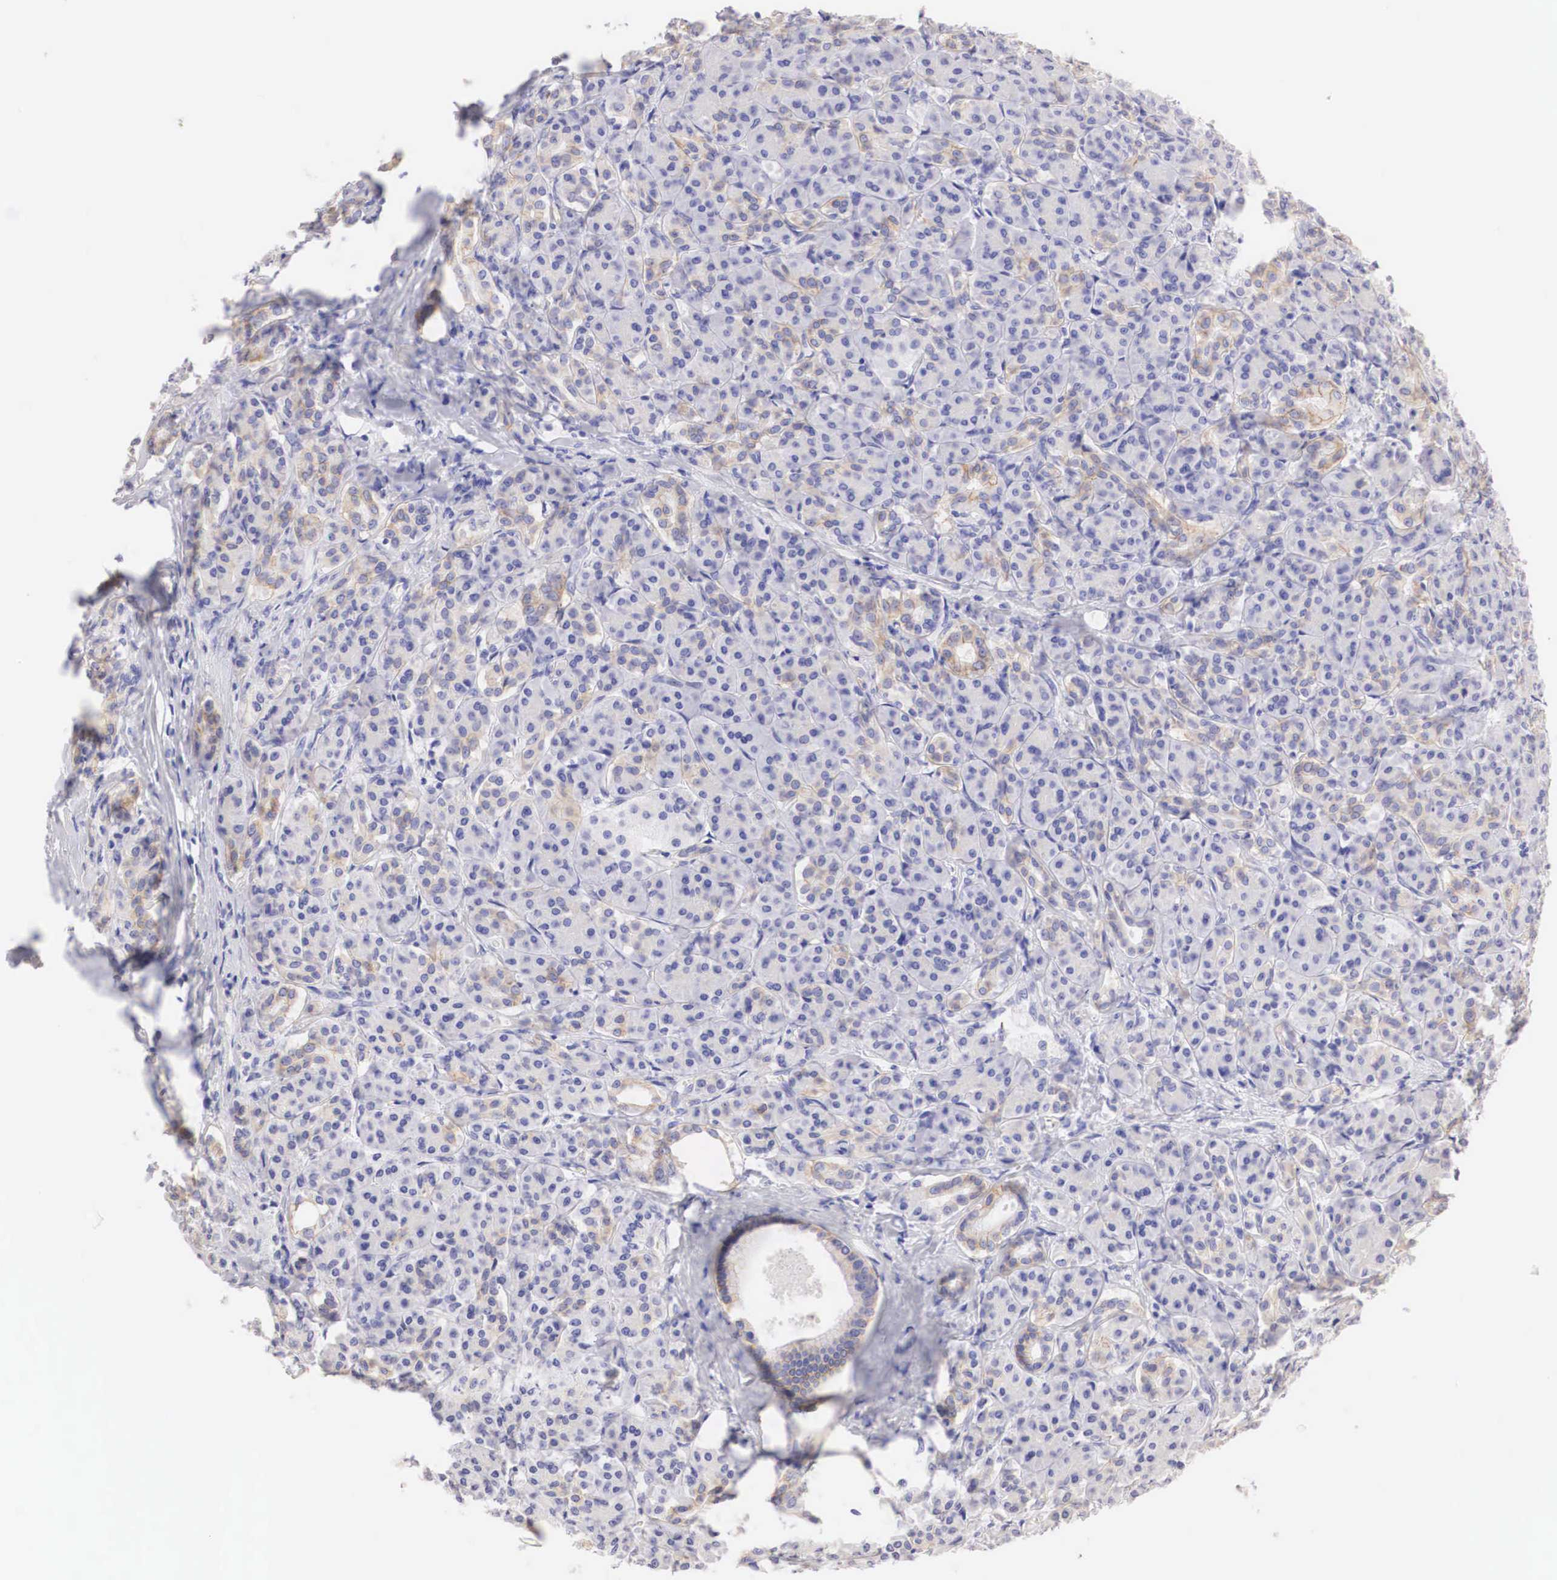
{"staining": {"intensity": "weak", "quantity": "<25%", "location": "cytoplasmic/membranous"}, "tissue": "pancreas", "cell_type": "Exocrine glandular cells", "image_type": "normal", "snomed": [{"axis": "morphology", "description": "Normal tissue, NOS"}, {"axis": "topography", "description": "Lymph node"}, {"axis": "topography", "description": "Pancreas"}], "caption": "Immunohistochemical staining of benign pancreas reveals no significant positivity in exocrine glandular cells. The staining is performed using DAB brown chromogen with nuclei counter-stained in using hematoxylin.", "gene": "ERBB2", "patient": {"sex": "male", "age": 59}}